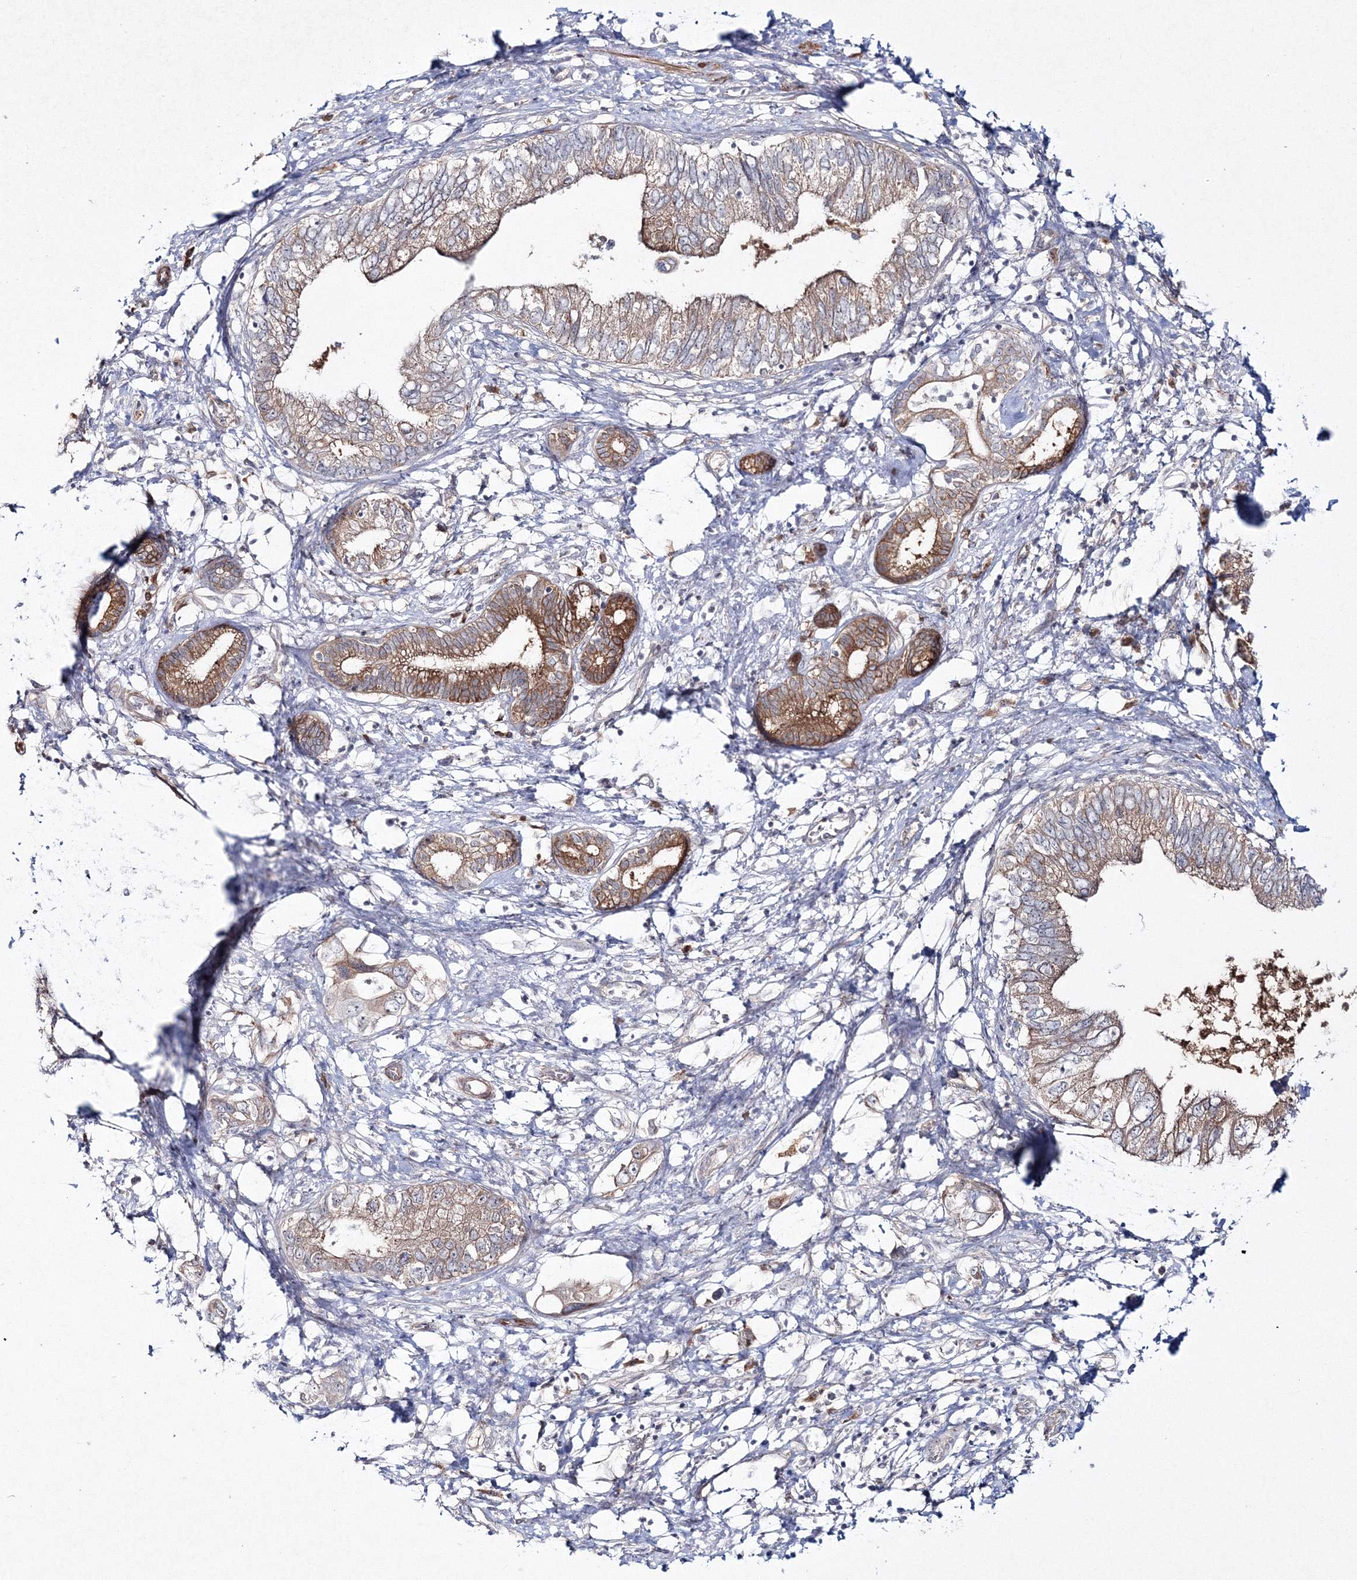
{"staining": {"intensity": "moderate", "quantity": "25%-75%", "location": "cytoplasmic/membranous"}, "tissue": "pancreatic cancer", "cell_type": "Tumor cells", "image_type": "cancer", "snomed": [{"axis": "morphology", "description": "Adenocarcinoma, NOS"}, {"axis": "topography", "description": "Pancreas"}], "caption": "Pancreatic adenocarcinoma stained for a protein exhibits moderate cytoplasmic/membranous positivity in tumor cells.", "gene": "IPMK", "patient": {"sex": "female", "age": 73}}